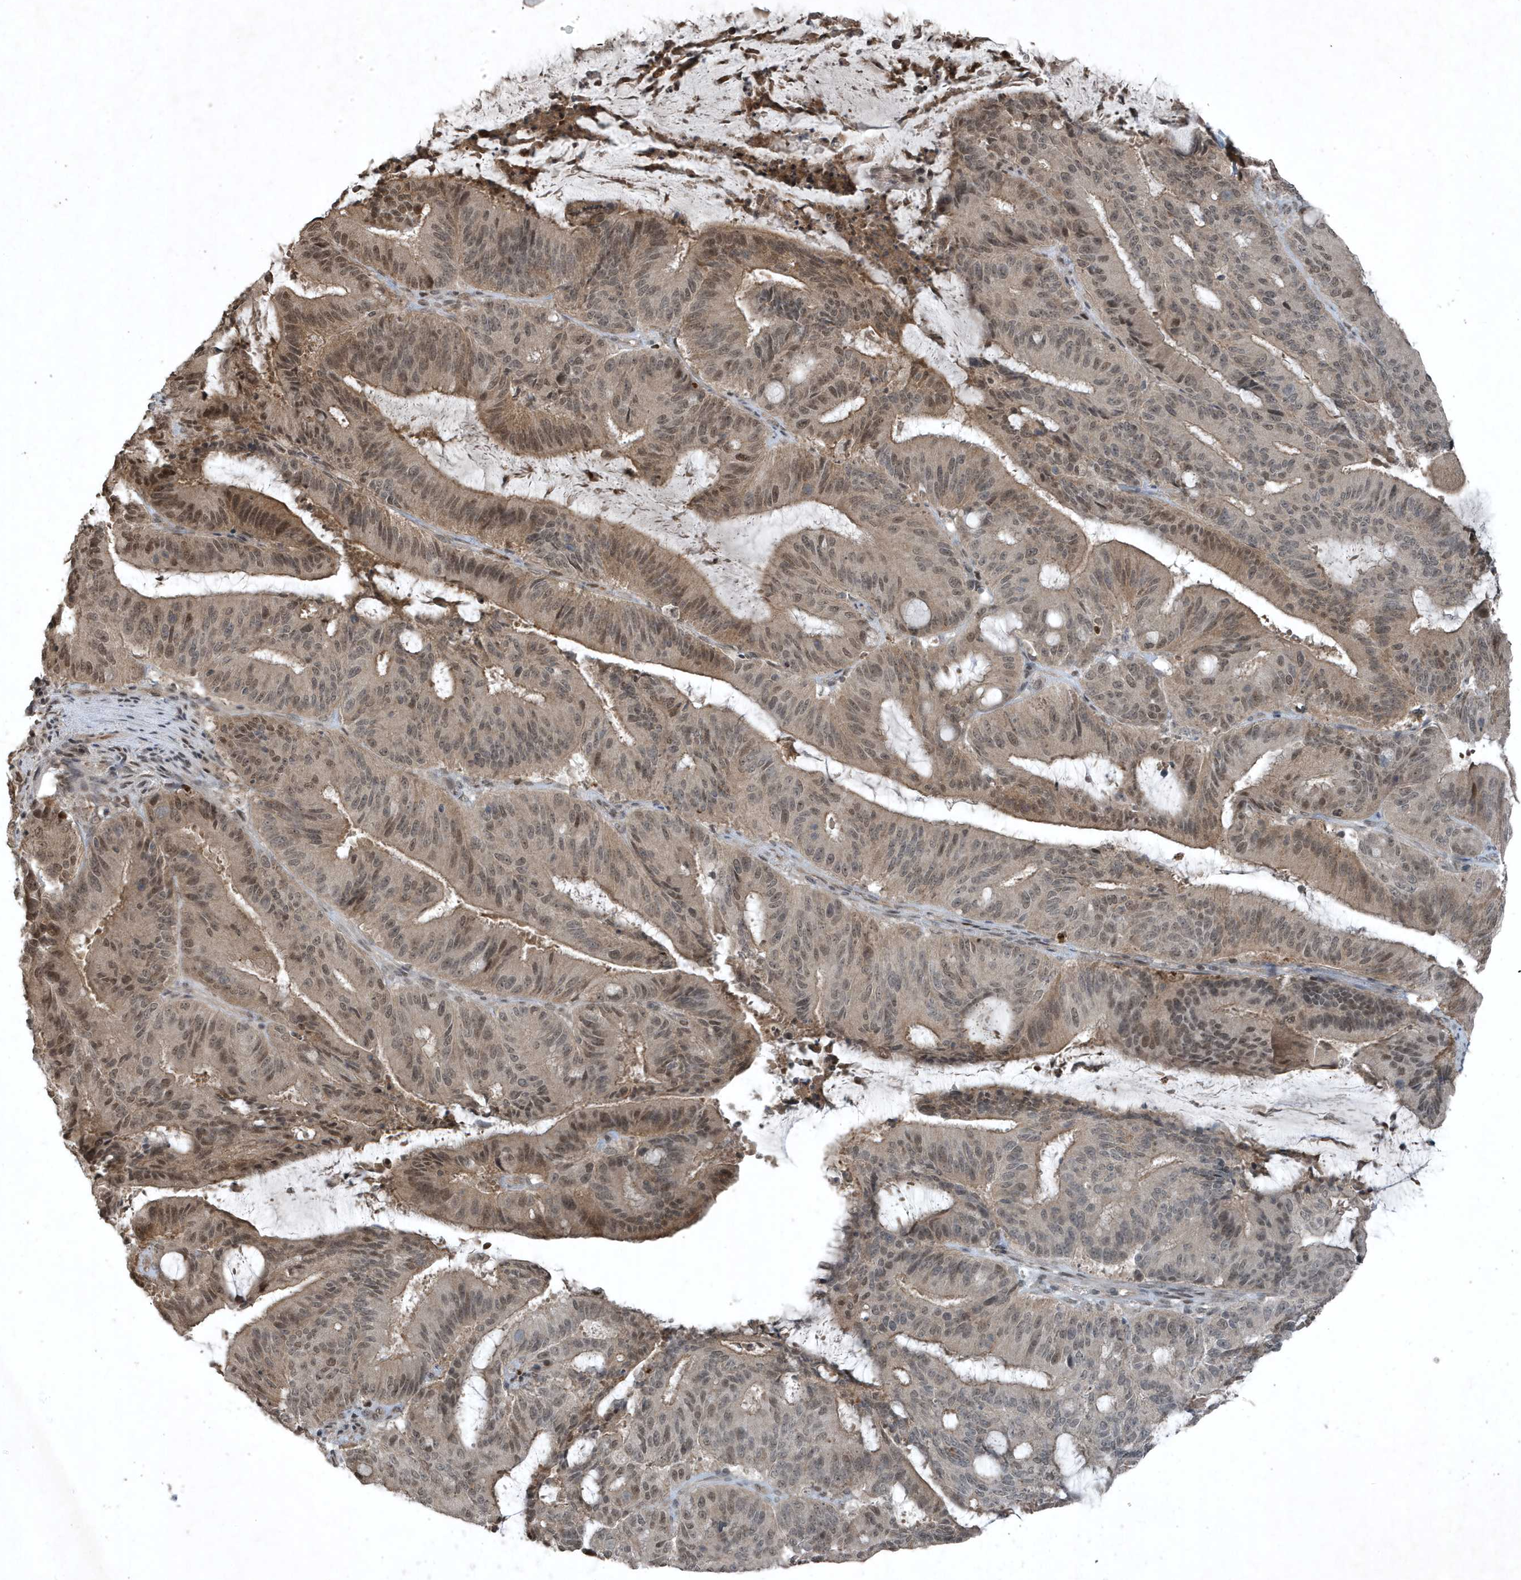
{"staining": {"intensity": "moderate", "quantity": "25%-75%", "location": "cytoplasmic/membranous,nuclear"}, "tissue": "liver cancer", "cell_type": "Tumor cells", "image_type": "cancer", "snomed": [{"axis": "morphology", "description": "Normal tissue, NOS"}, {"axis": "morphology", "description": "Cholangiocarcinoma"}, {"axis": "topography", "description": "Liver"}, {"axis": "topography", "description": "Peripheral nerve tissue"}], "caption": "This photomicrograph reveals liver cancer (cholangiocarcinoma) stained with immunohistochemistry to label a protein in brown. The cytoplasmic/membranous and nuclear of tumor cells show moderate positivity for the protein. Nuclei are counter-stained blue.", "gene": "HSPA1A", "patient": {"sex": "female", "age": 73}}